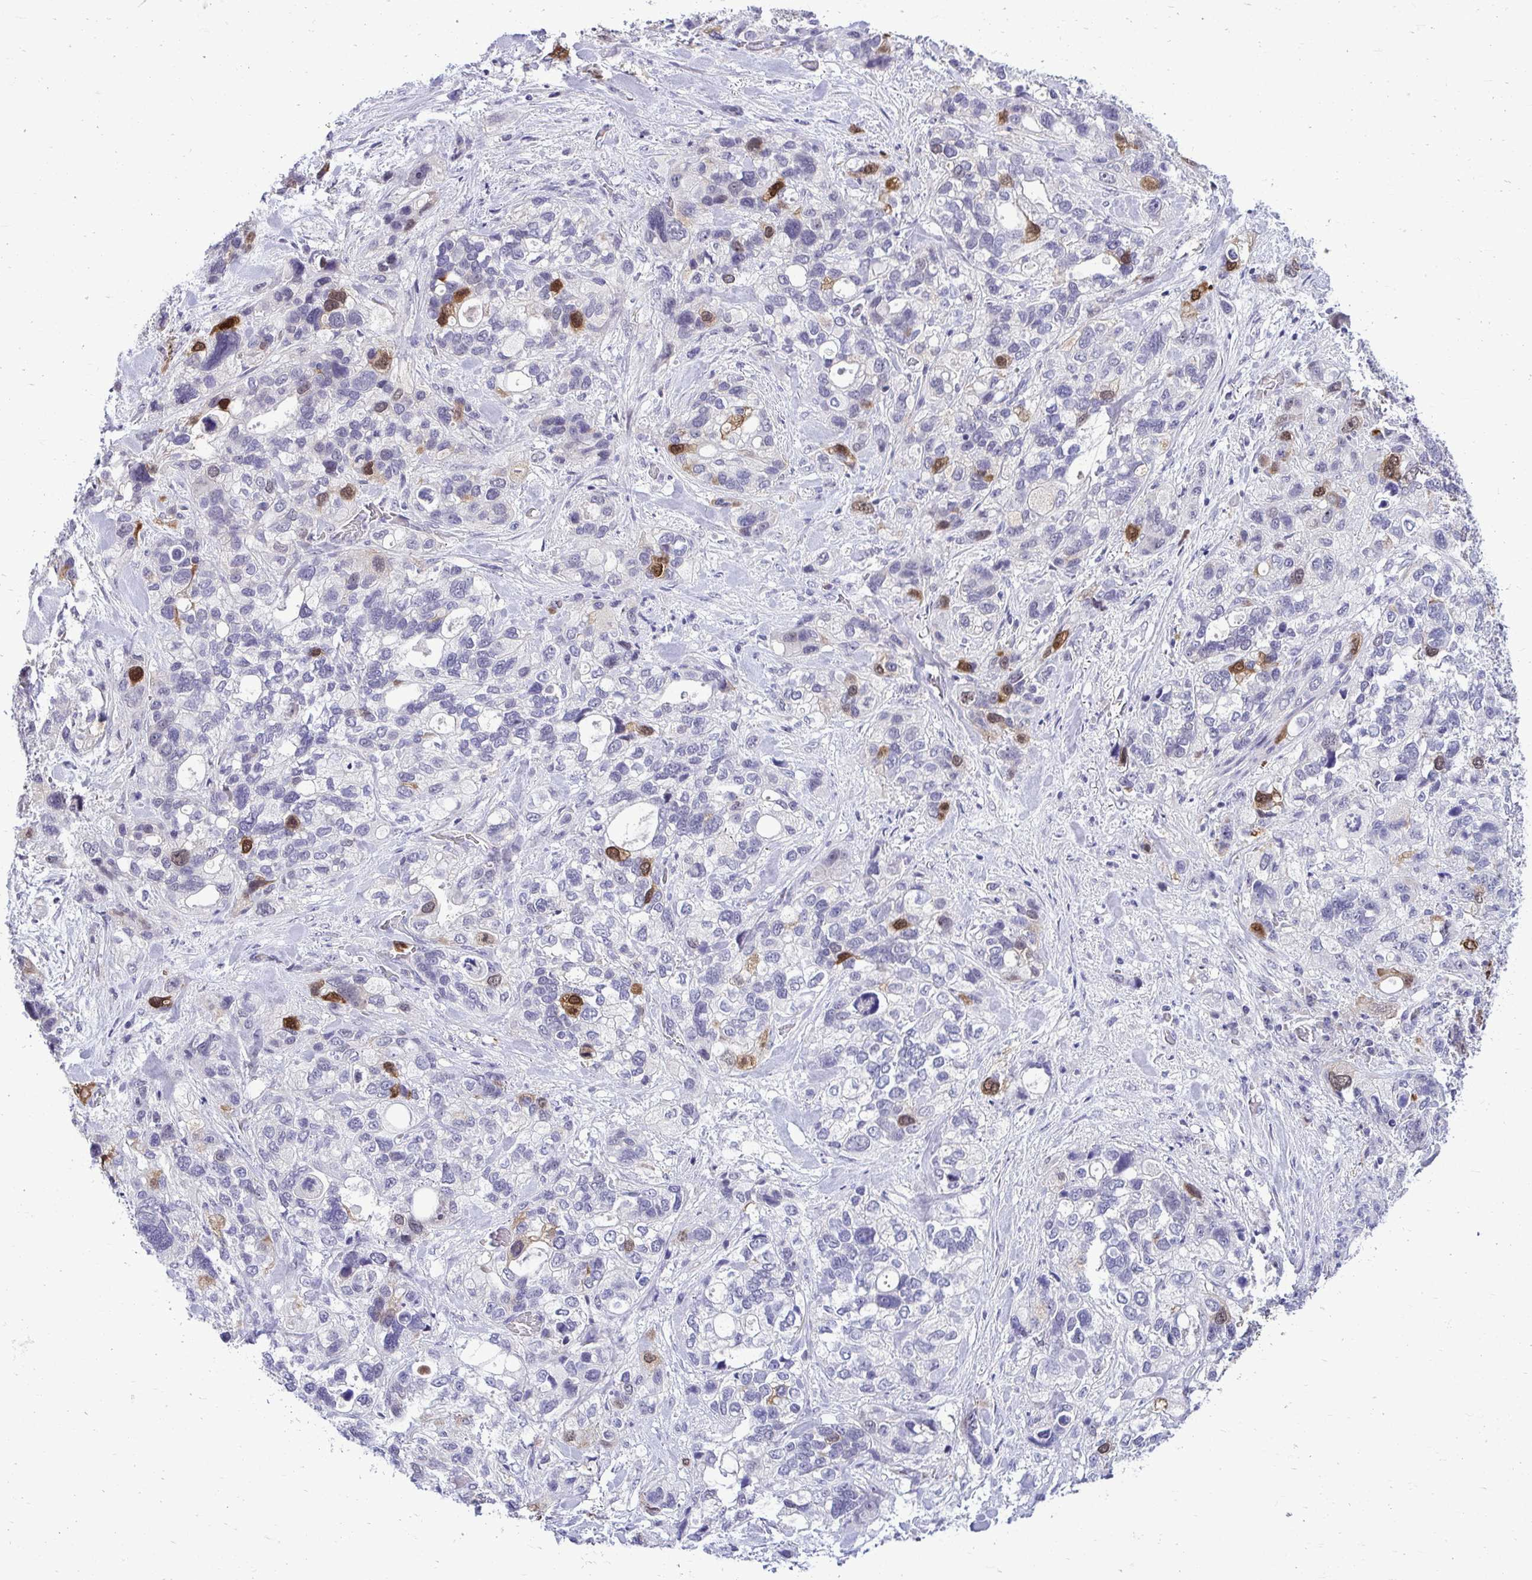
{"staining": {"intensity": "moderate", "quantity": "<25%", "location": "nuclear"}, "tissue": "stomach cancer", "cell_type": "Tumor cells", "image_type": "cancer", "snomed": [{"axis": "morphology", "description": "Adenocarcinoma, NOS"}, {"axis": "topography", "description": "Stomach, upper"}], "caption": "A brown stain shows moderate nuclear positivity of a protein in human adenocarcinoma (stomach) tumor cells.", "gene": "CDC20", "patient": {"sex": "female", "age": 81}}